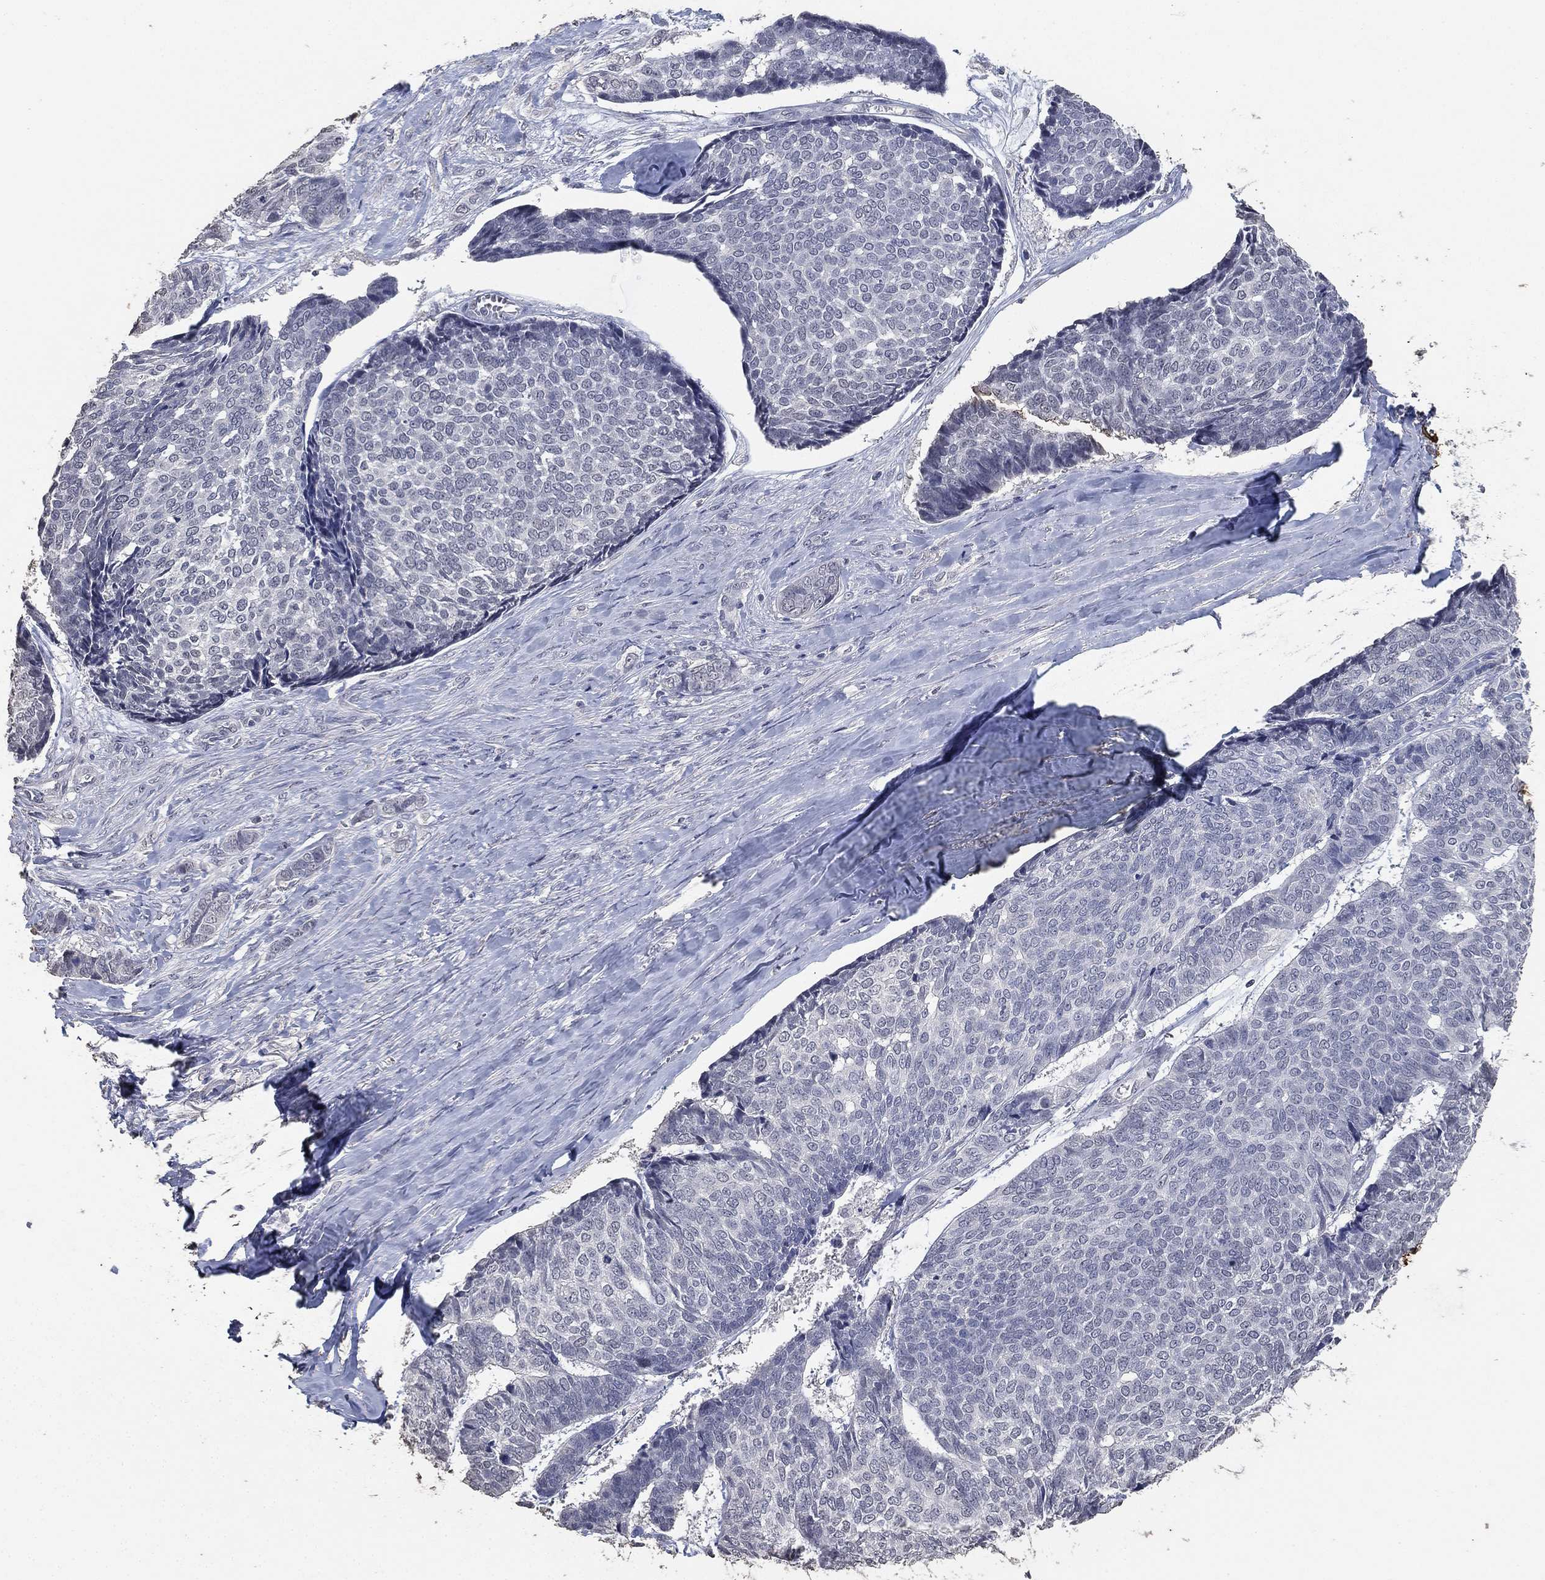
{"staining": {"intensity": "negative", "quantity": "none", "location": "none"}, "tissue": "skin cancer", "cell_type": "Tumor cells", "image_type": "cancer", "snomed": [{"axis": "morphology", "description": "Basal cell carcinoma"}, {"axis": "topography", "description": "Skin"}], "caption": "A photomicrograph of skin cancer stained for a protein demonstrates no brown staining in tumor cells.", "gene": "DSG1", "patient": {"sex": "male", "age": 86}}